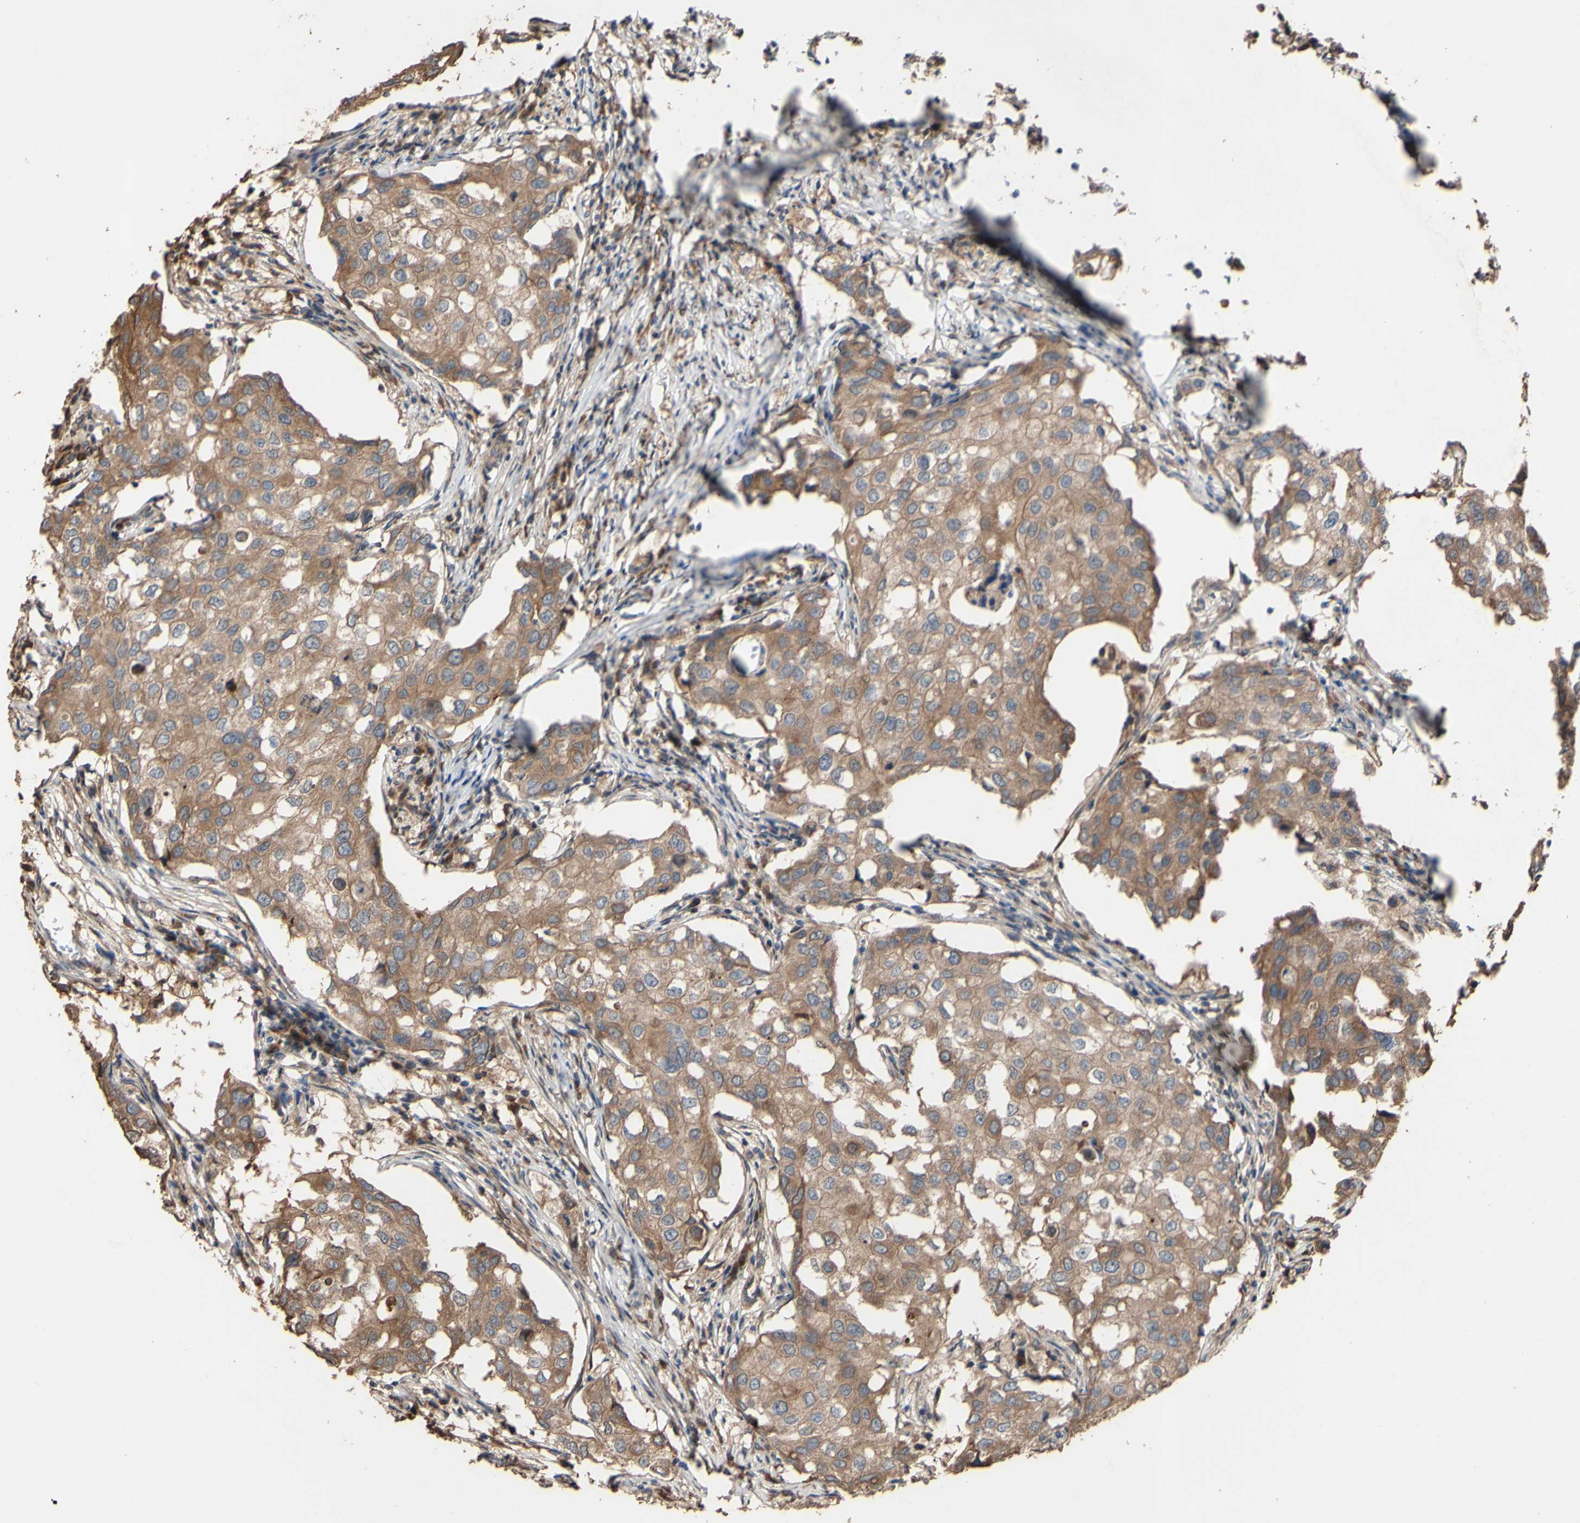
{"staining": {"intensity": "moderate", "quantity": ">75%", "location": "cytoplasmic/membranous"}, "tissue": "breast cancer", "cell_type": "Tumor cells", "image_type": "cancer", "snomed": [{"axis": "morphology", "description": "Duct carcinoma"}, {"axis": "topography", "description": "Breast"}], "caption": "Immunohistochemical staining of human breast cancer demonstrates medium levels of moderate cytoplasmic/membranous positivity in approximately >75% of tumor cells.", "gene": "NECTIN3", "patient": {"sex": "female", "age": 27}}